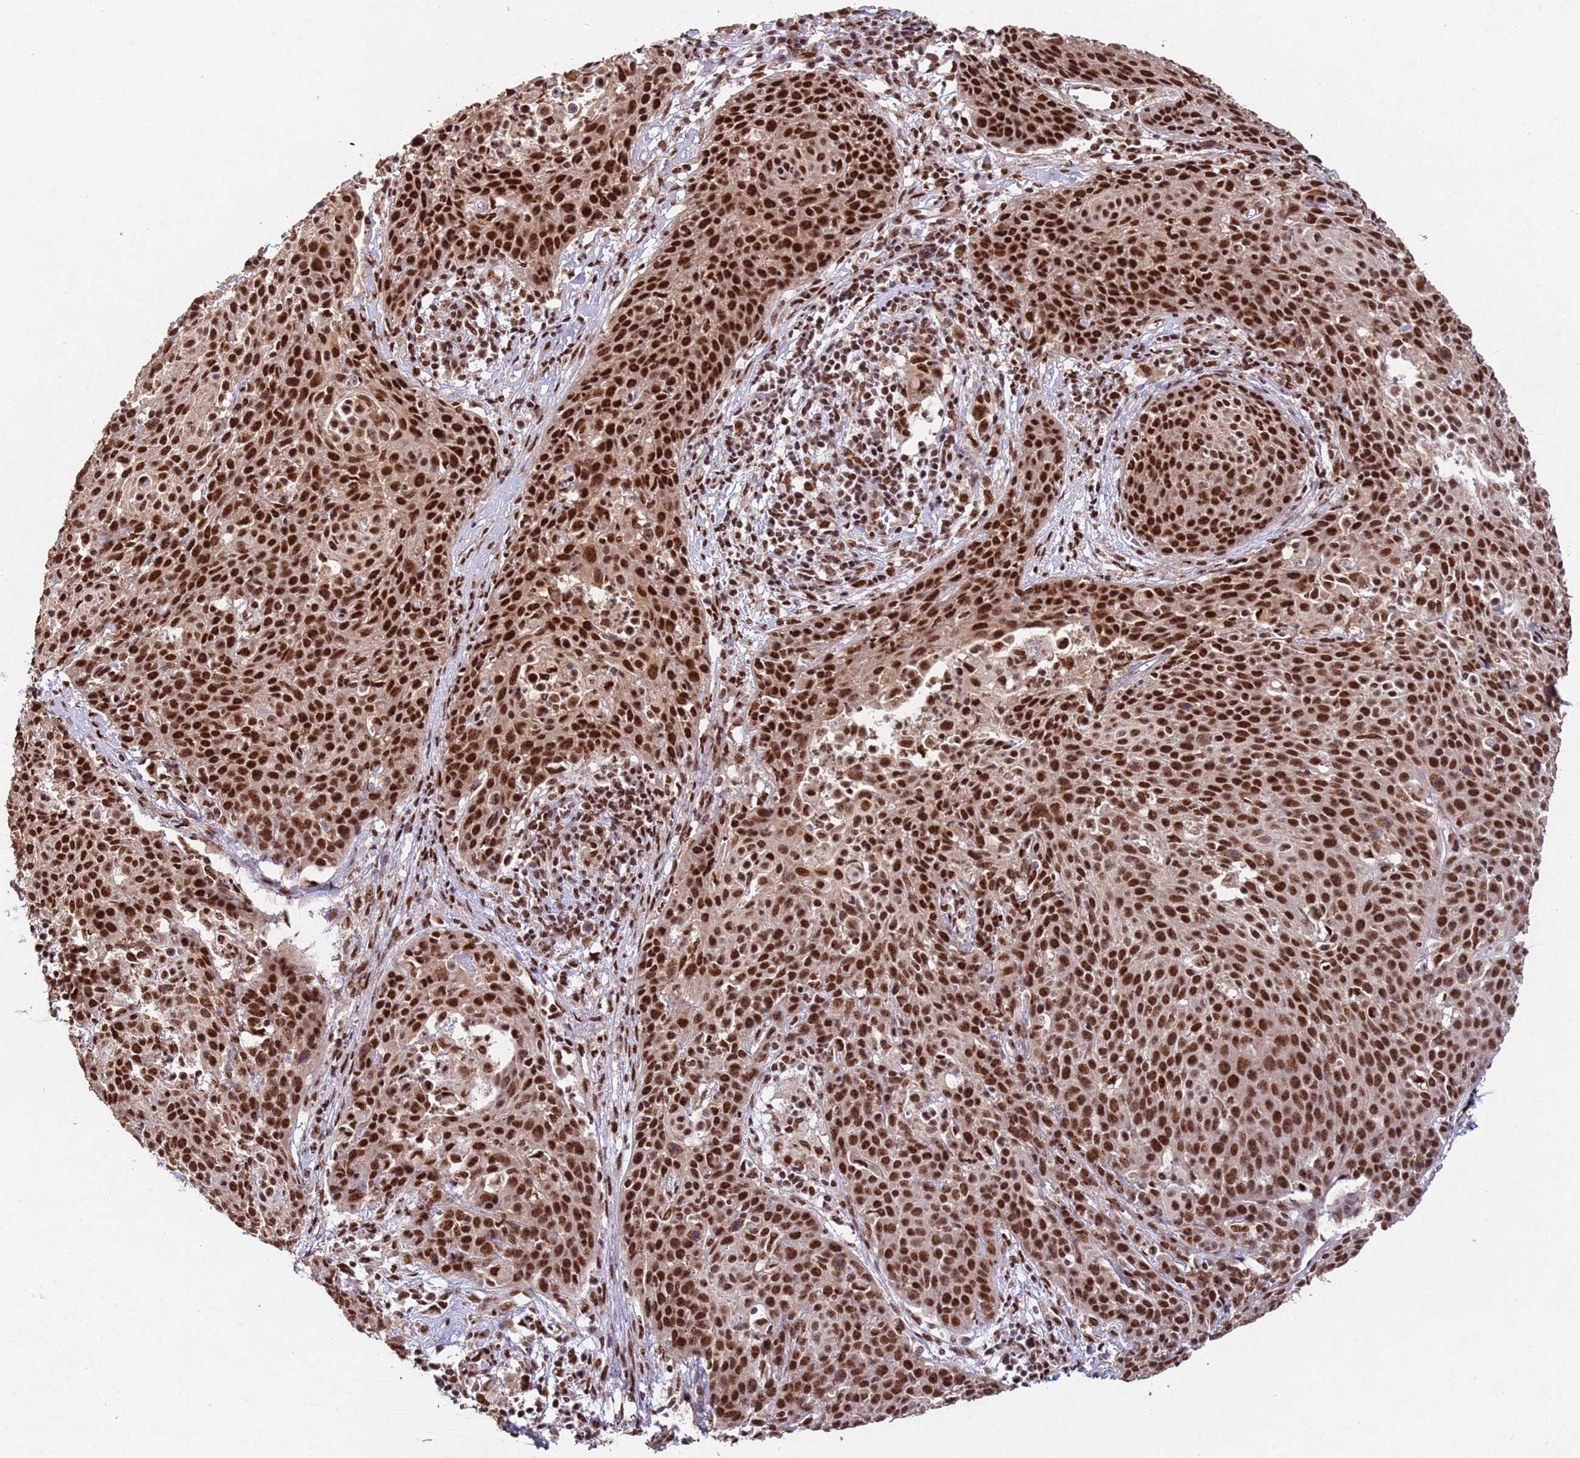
{"staining": {"intensity": "strong", "quantity": ">75%", "location": "nuclear"}, "tissue": "cervical cancer", "cell_type": "Tumor cells", "image_type": "cancer", "snomed": [{"axis": "morphology", "description": "Squamous cell carcinoma, NOS"}, {"axis": "topography", "description": "Cervix"}], "caption": "A histopathology image of squamous cell carcinoma (cervical) stained for a protein demonstrates strong nuclear brown staining in tumor cells.", "gene": "ESF1", "patient": {"sex": "female", "age": 38}}